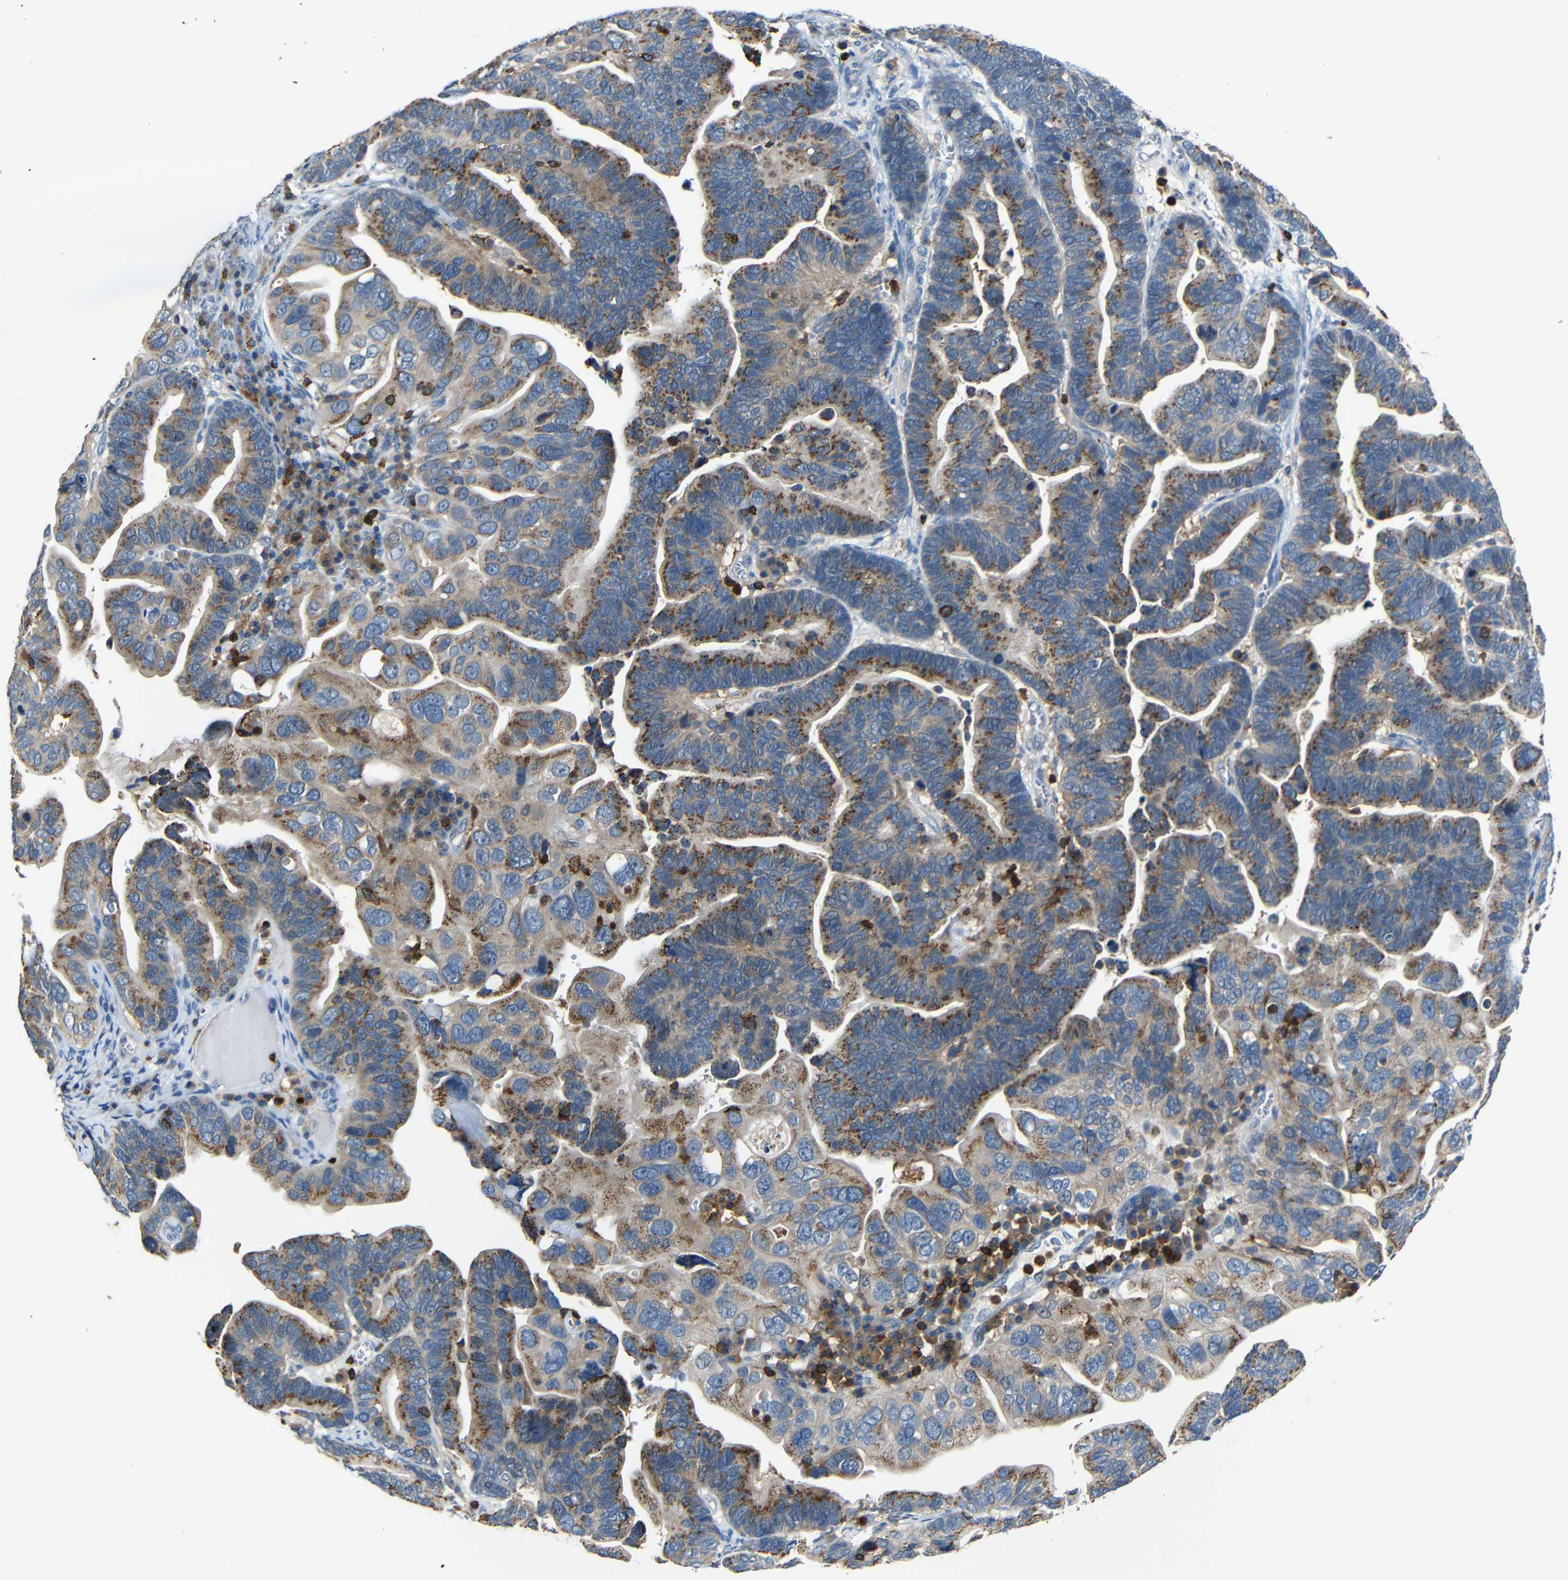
{"staining": {"intensity": "moderate", "quantity": ">75%", "location": "cytoplasmic/membranous"}, "tissue": "ovarian cancer", "cell_type": "Tumor cells", "image_type": "cancer", "snomed": [{"axis": "morphology", "description": "Cystadenocarcinoma, serous, NOS"}, {"axis": "topography", "description": "Ovary"}], "caption": "A brown stain highlights moderate cytoplasmic/membranous staining of a protein in human ovarian serous cystadenocarcinoma tumor cells.", "gene": "P2RY12", "patient": {"sex": "female", "age": 56}}